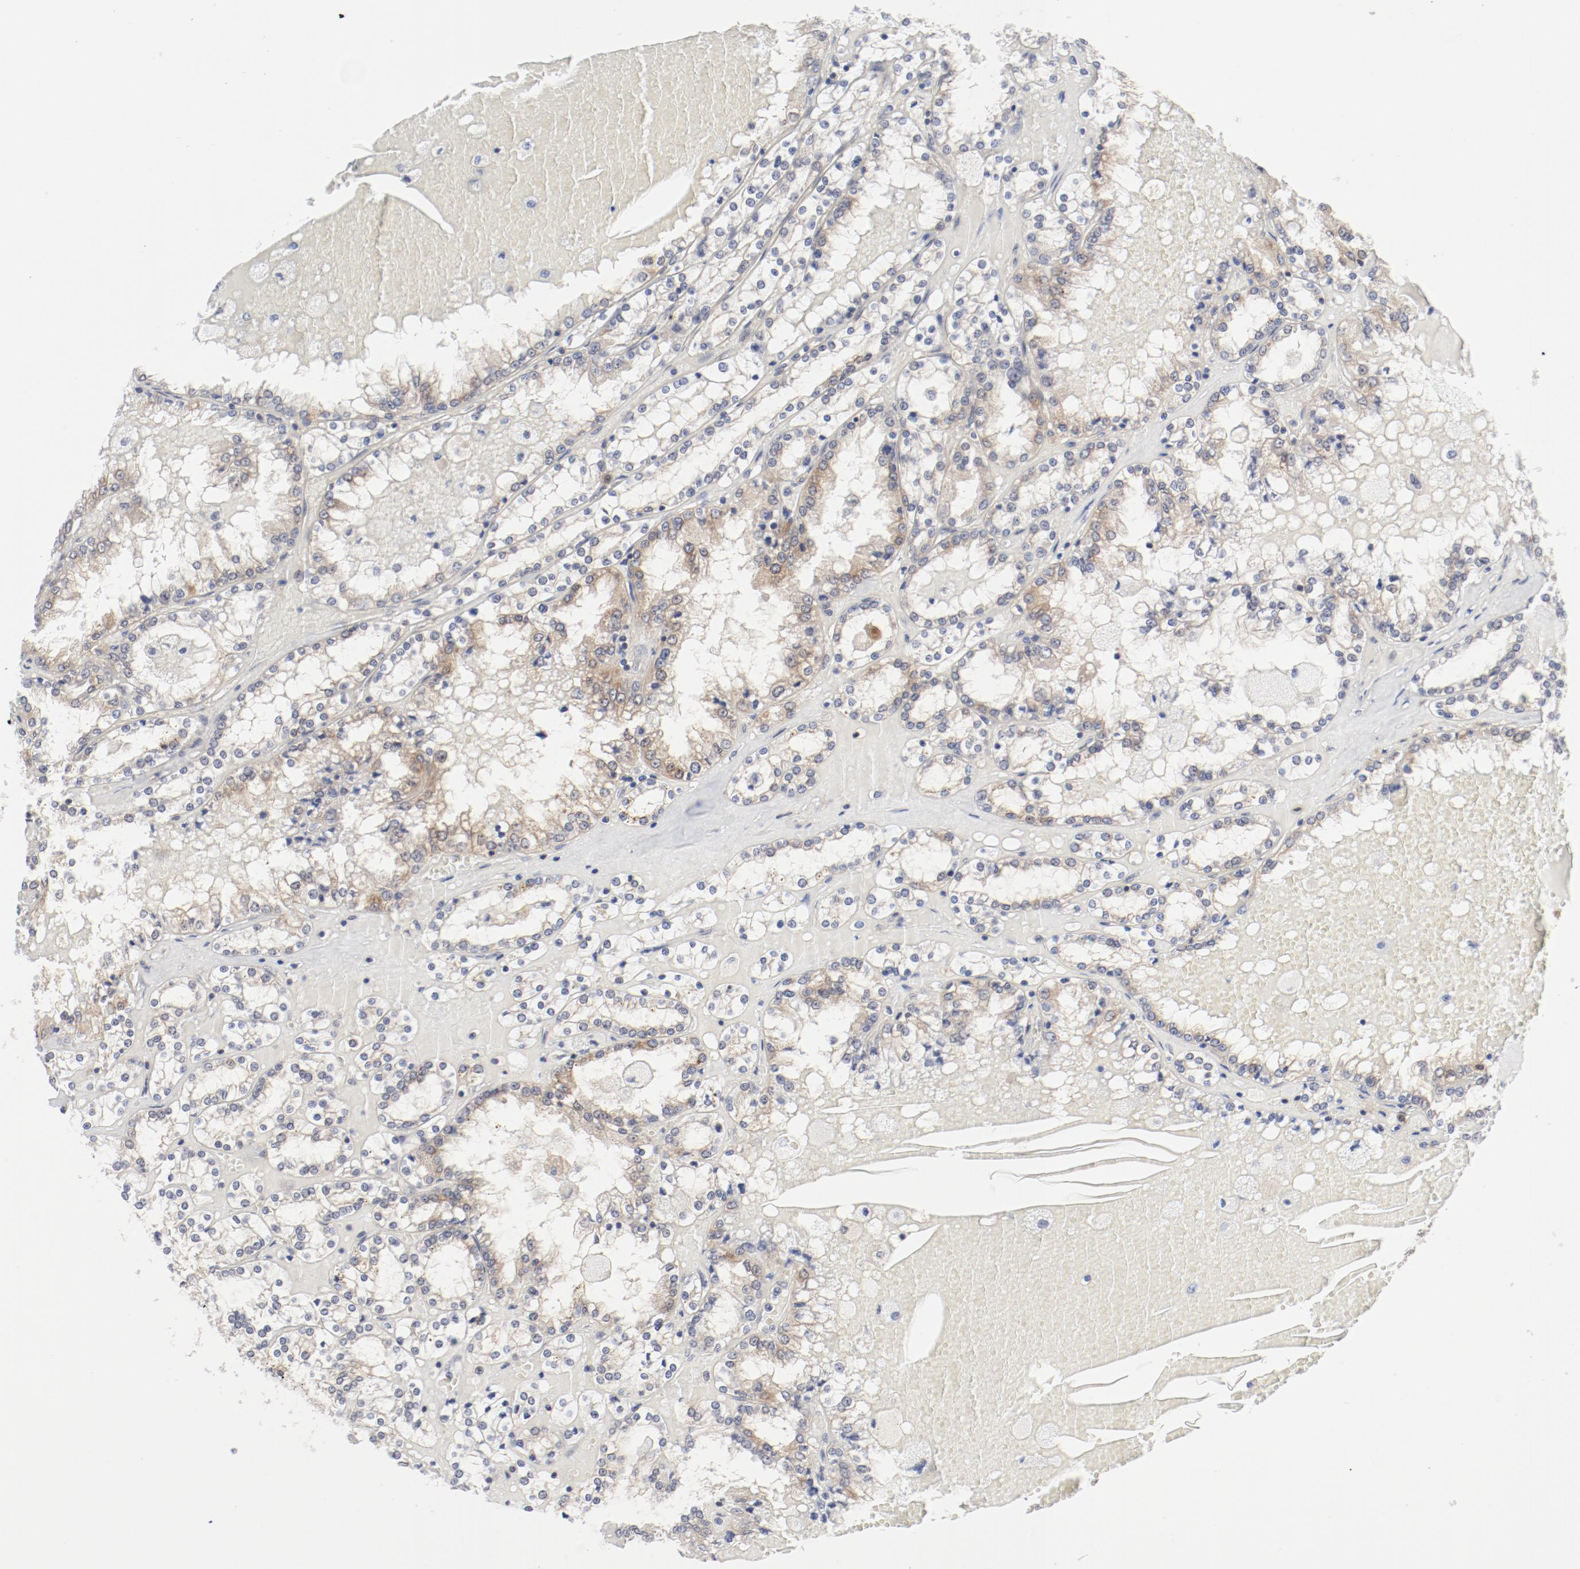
{"staining": {"intensity": "weak", "quantity": ">75%", "location": "cytoplasmic/membranous"}, "tissue": "renal cancer", "cell_type": "Tumor cells", "image_type": "cancer", "snomed": [{"axis": "morphology", "description": "Adenocarcinoma, NOS"}, {"axis": "topography", "description": "Kidney"}], "caption": "Protein staining demonstrates weak cytoplasmic/membranous staining in about >75% of tumor cells in renal cancer. (IHC, brightfield microscopy, high magnification).", "gene": "BAD", "patient": {"sex": "female", "age": 56}}